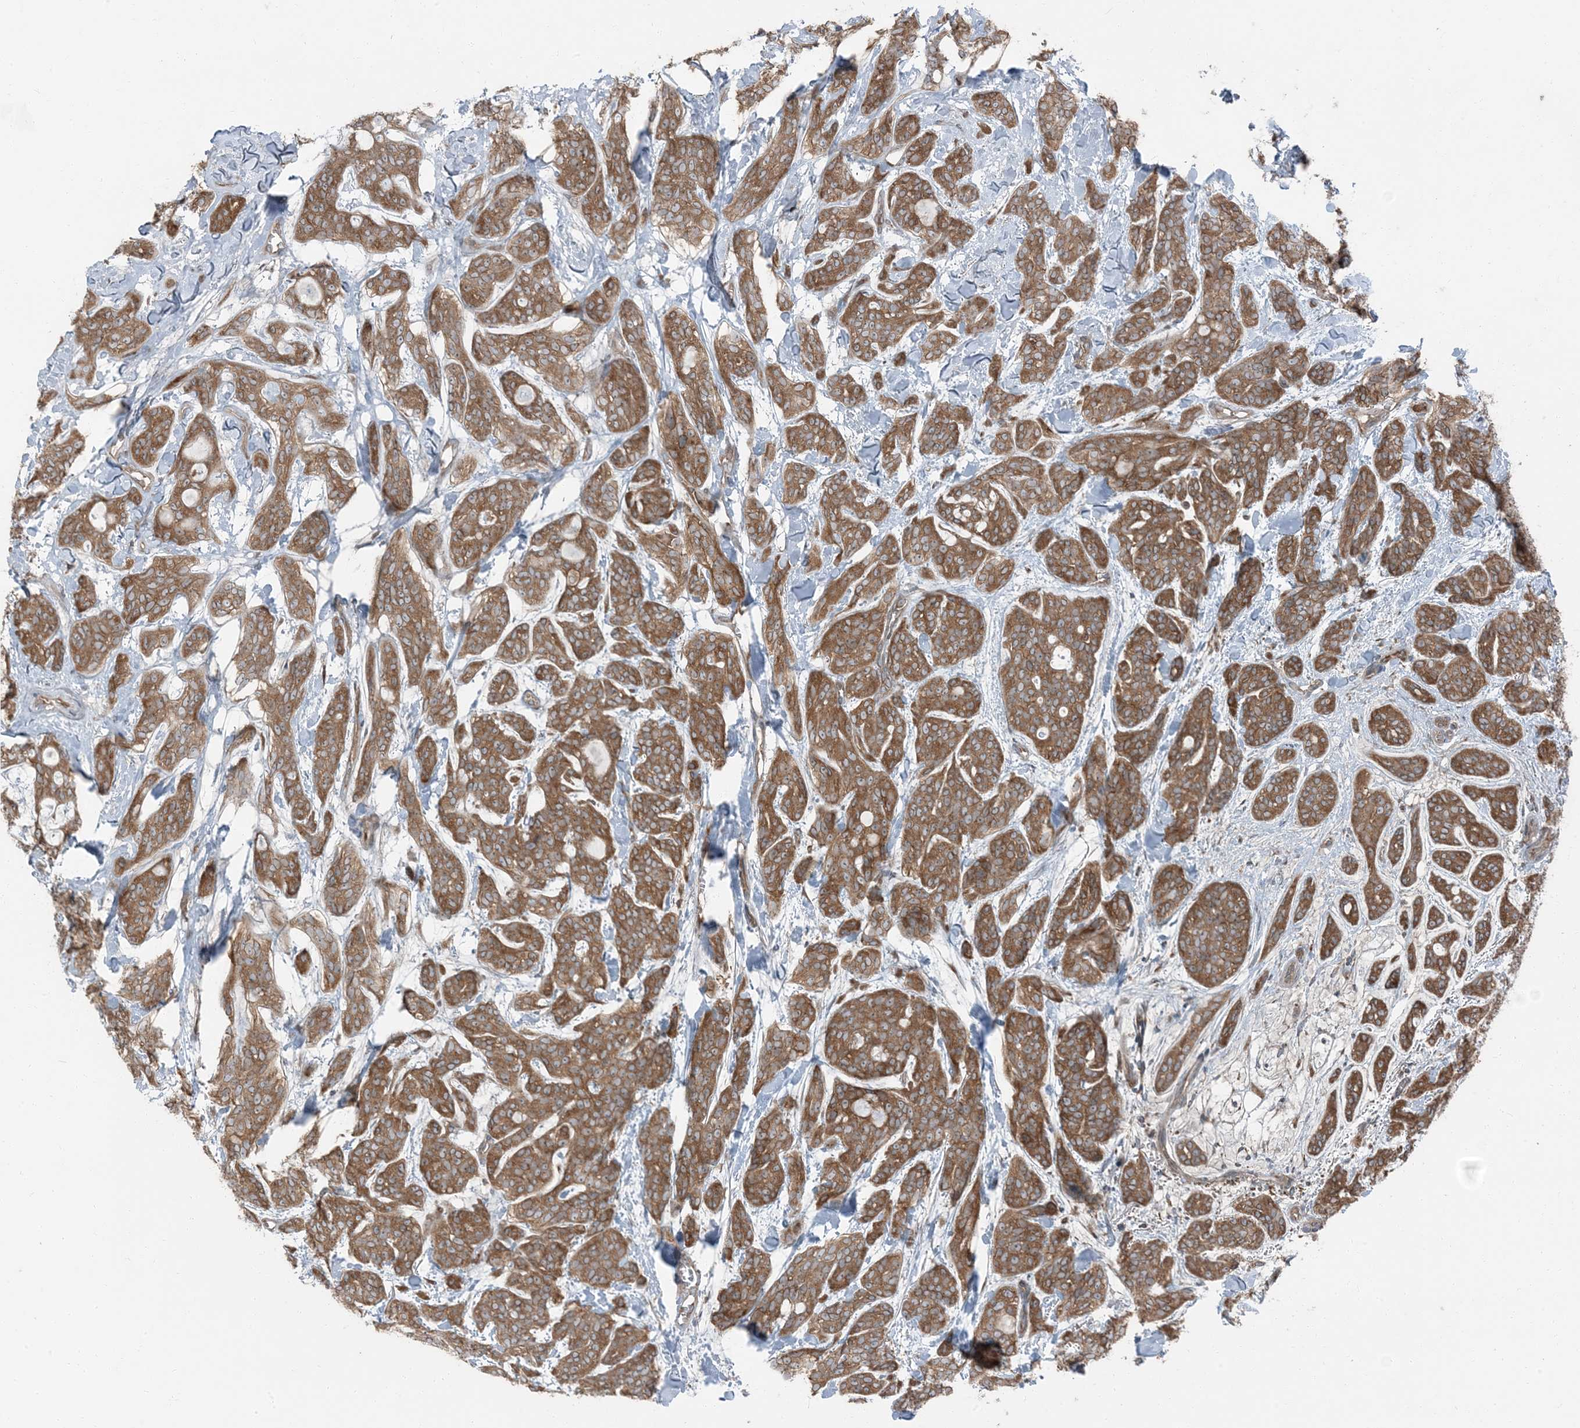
{"staining": {"intensity": "moderate", "quantity": ">75%", "location": "cytoplasmic/membranous"}, "tissue": "head and neck cancer", "cell_type": "Tumor cells", "image_type": "cancer", "snomed": [{"axis": "morphology", "description": "Adenocarcinoma, NOS"}, {"axis": "topography", "description": "Head-Neck"}], "caption": "This histopathology image demonstrates IHC staining of human head and neck cancer, with medium moderate cytoplasmic/membranous positivity in about >75% of tumor cells.", "gene": "RAB3GAP1", "patient": {"sex": "male", "age": 66}}